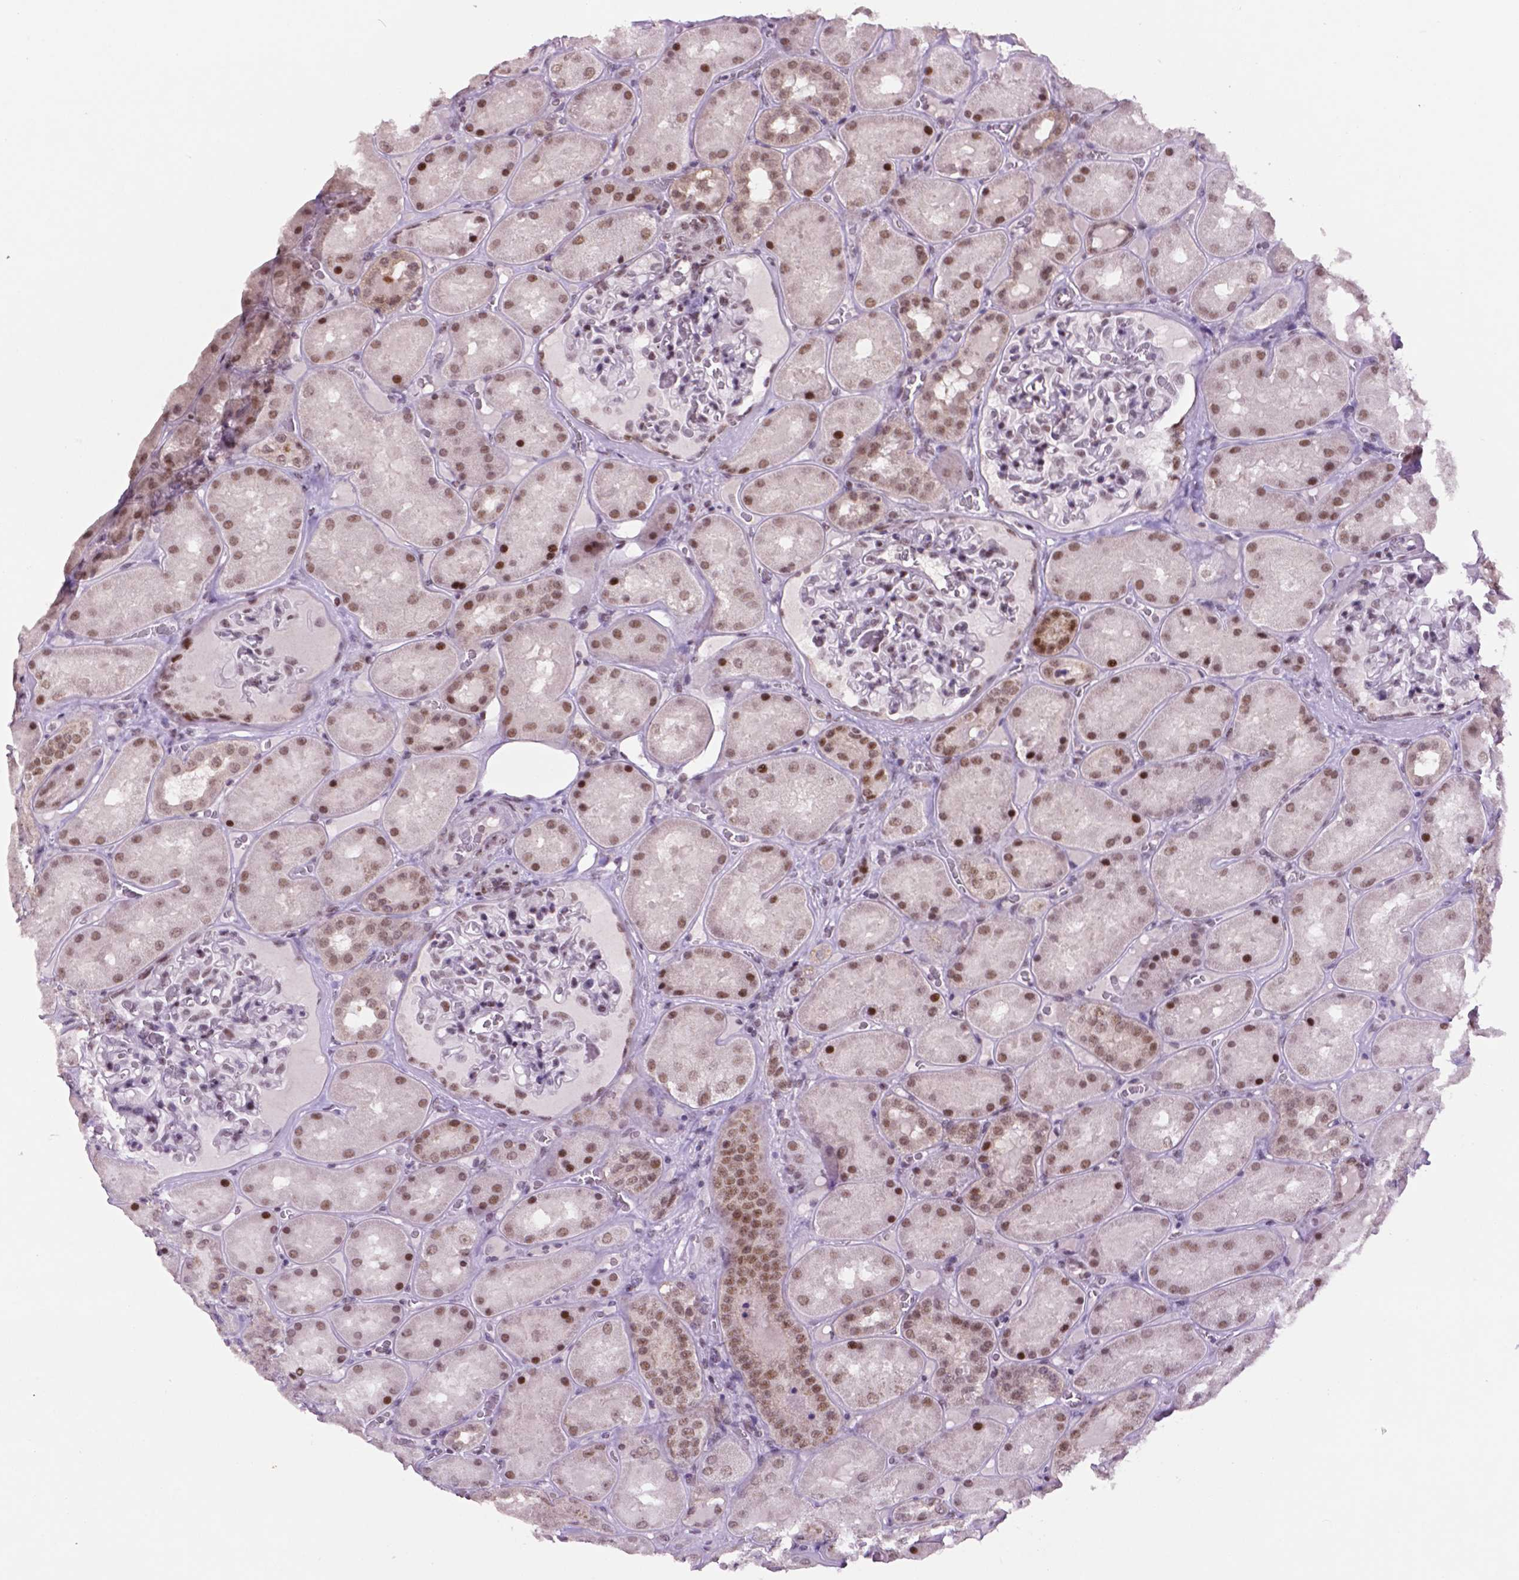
{"staining": {"intensity": "moderate", "quantity": "<25%", "location": "nuclear"}, "tissue": "kidney", "cell_type": "Cells in glomeruli", "image_type": "normal", "snomed": [{"axis": "morphology", "description": "Normal tissue, NOS"}, {"axis": "topography", "description": "Kidney"}], "caption": "About <25% of cells in glomeruli in normal kidney show moderate nuclear protein staining as visualized by brown immunohistochemical staining.", "gene": "NCOR1", "patient": {"sex": "male", "age": 73}}